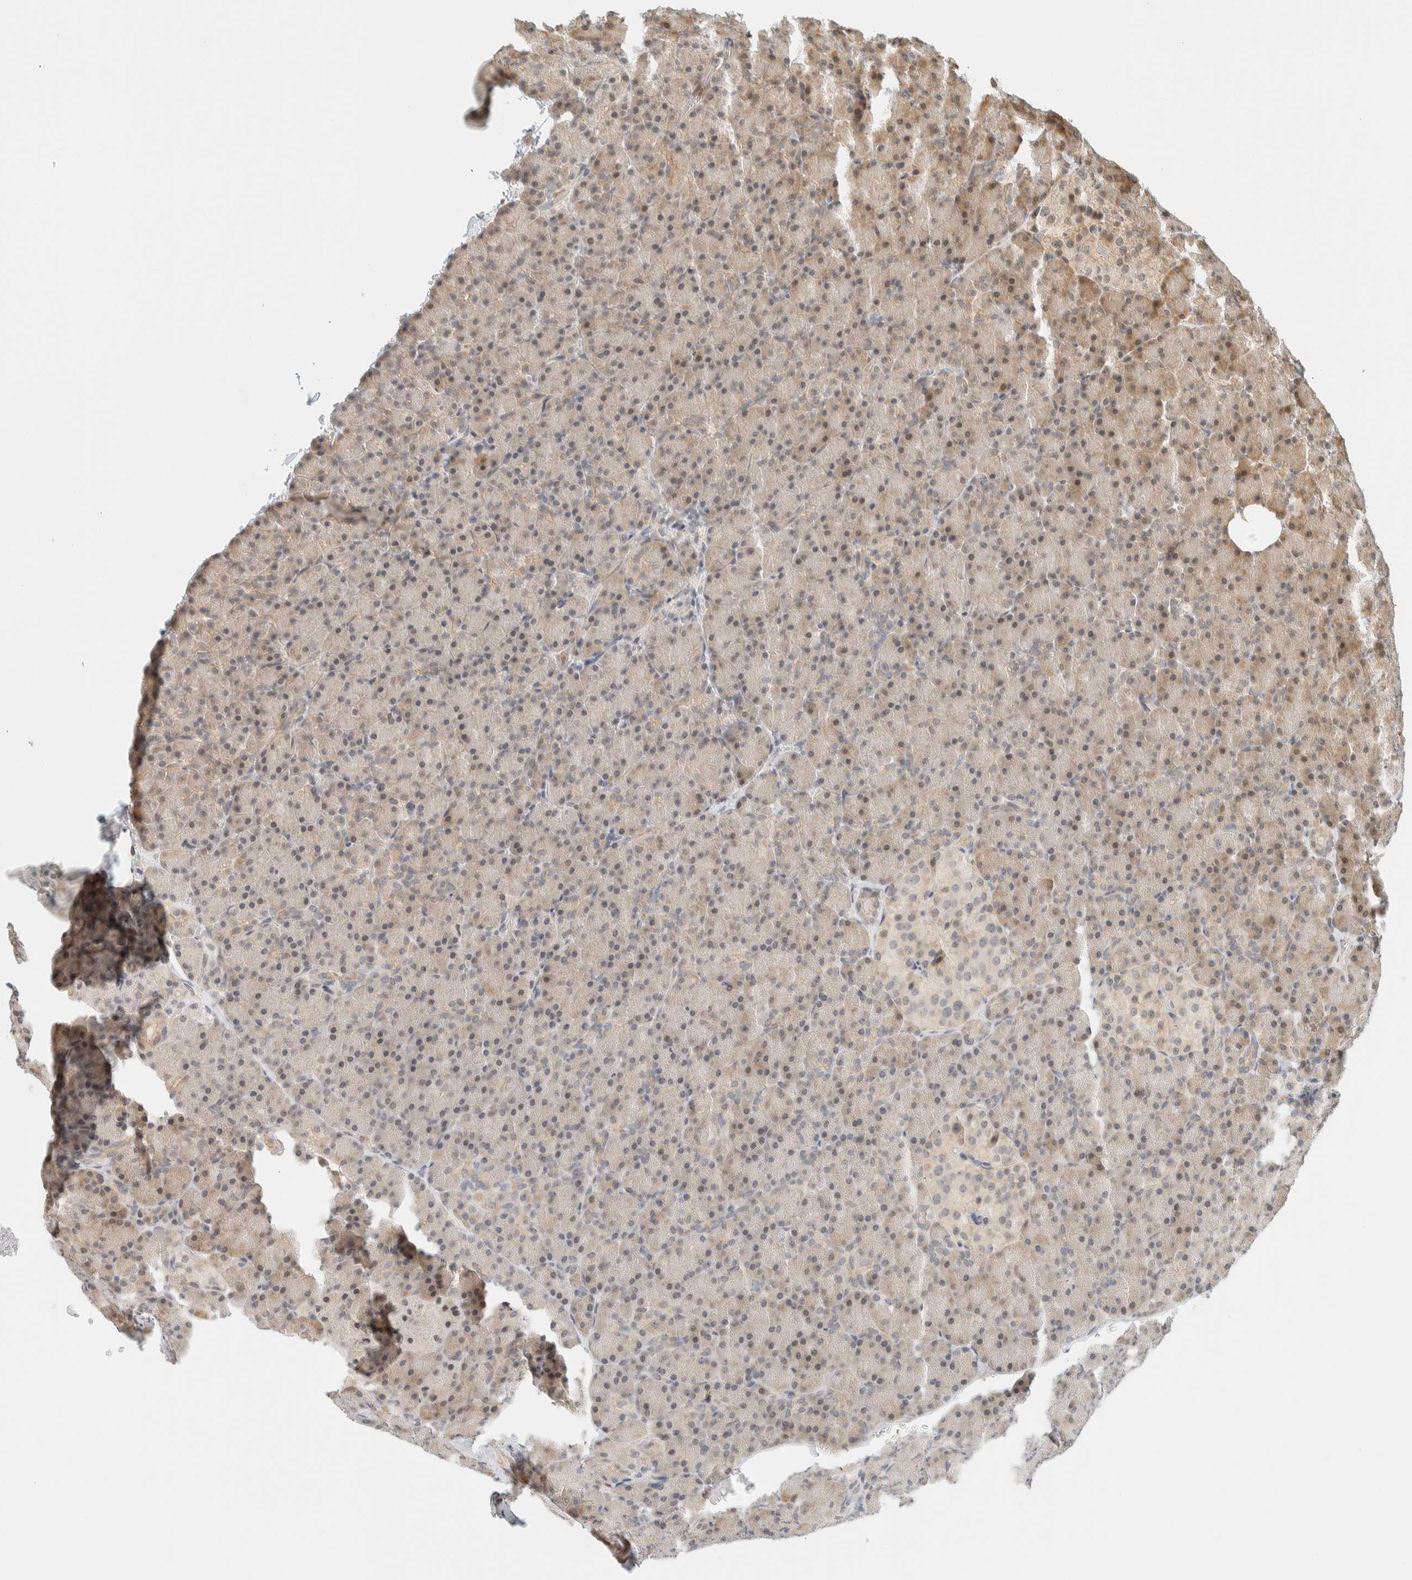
{"staining": {"intensity": "weak", "quantity": ">75%", "location": "cytoplasmic/membranous,nuclear"}, "tissue": "pancreas", "cell_type": "Exocrine glandular cells", "image_type": "normal", "snomed": [{"axis": "morphology", "description": "Normal tissue, NOS"}, {"axis": "topography", "description": "Pancreas"}], "caption": "Exocrine glandular cells show low levels of weak cytoplasmic/membranous,nuclear positivity in approximately >75% of cells in unremarkable pancreas.", "gene": "ARFGEF1", "patient": {"sex": "female", "age": 43}}